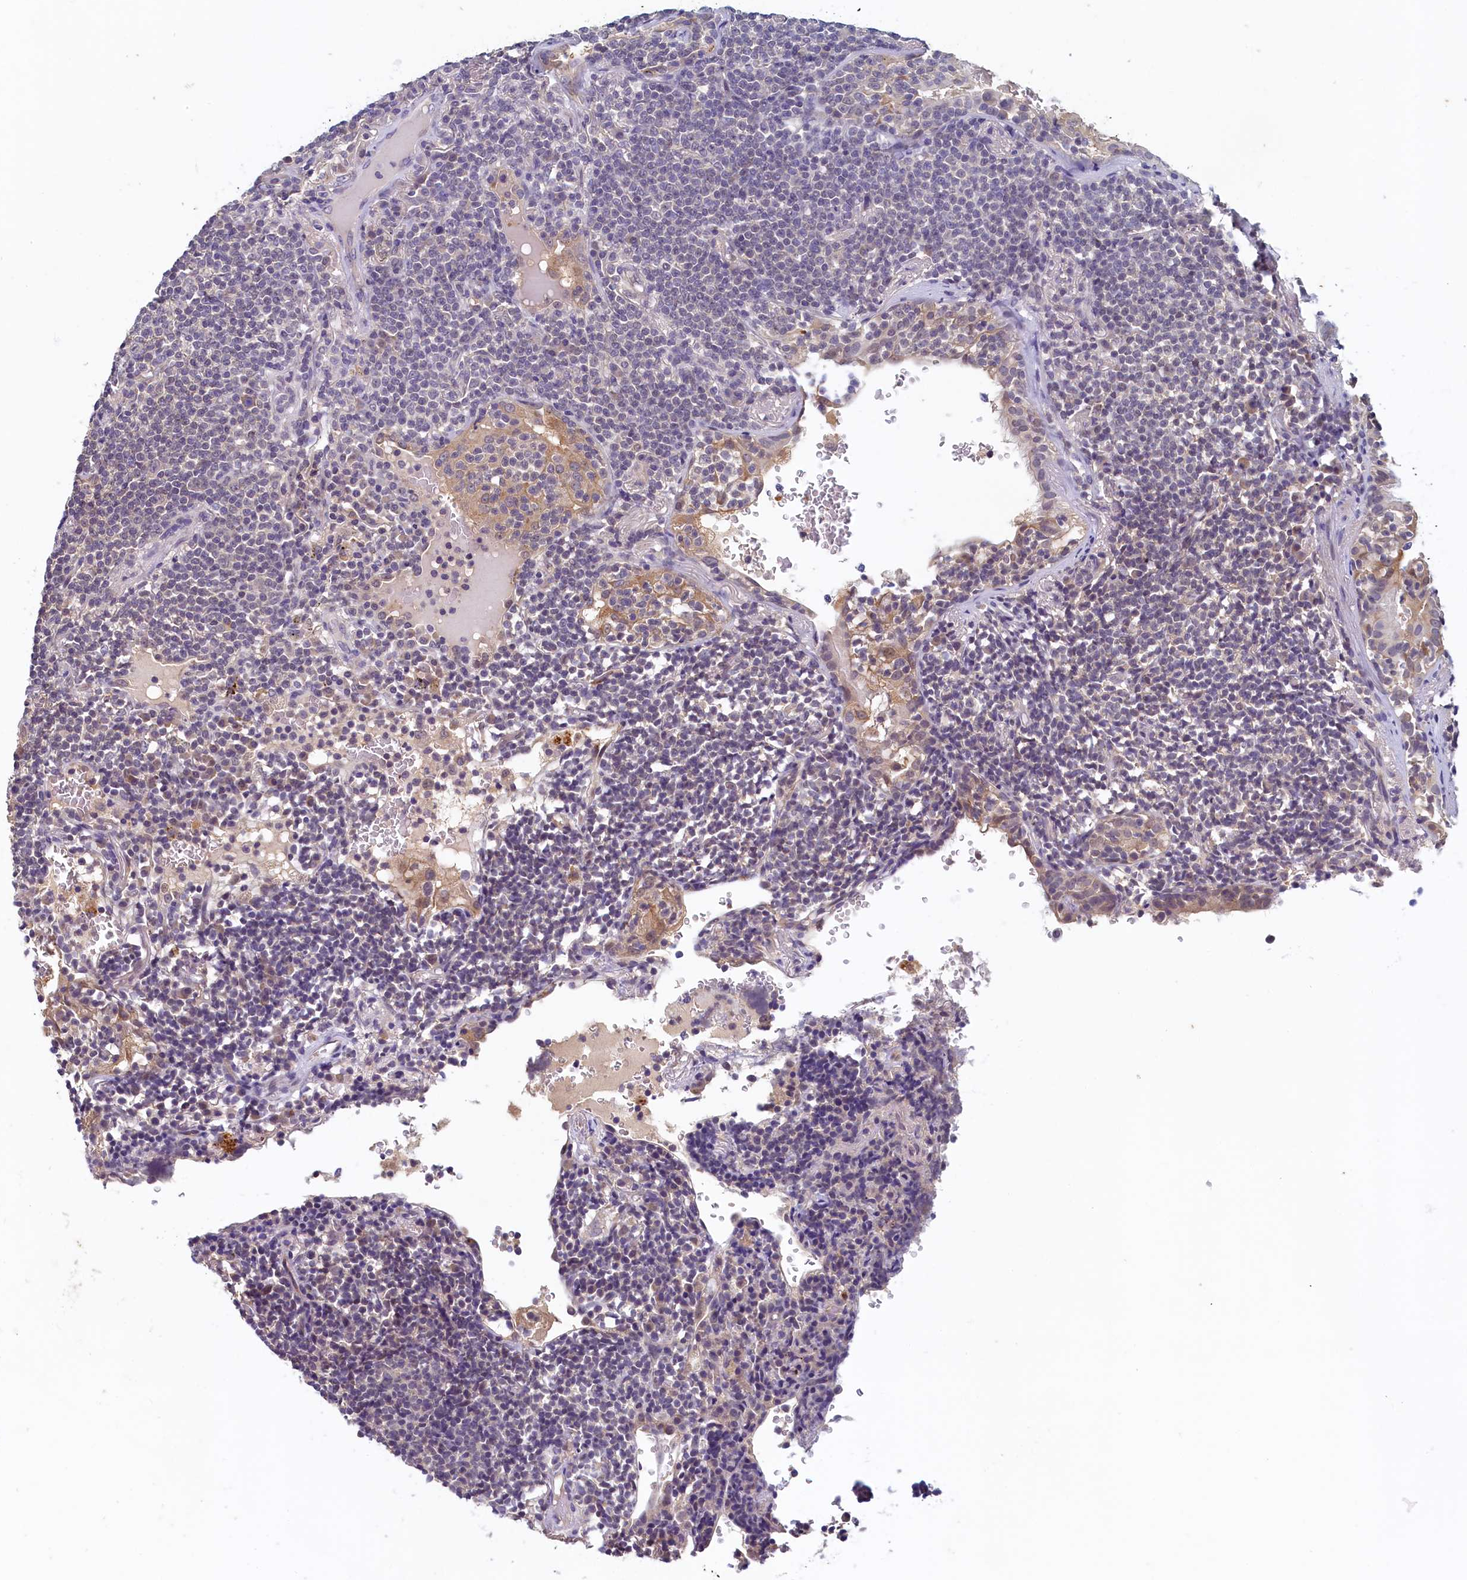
{"staining": {"intensity": "negative", "quantity": "none", "location": "none"}, "tissue": "lymphoma", "cell_type": "Tumor cells", "image_type": "cancer", "snomed": [{"axis": "morphology", "description": "Malignant lymphoma, non-Hodgkin's type, Low grade"}, {"axis": "topography", "description": "Lung"}], "caption": "Lymphoma stained for a protein using IHC displays no positivity tumor cells.", "gene": "NUBP2", "patient": {"sex": "female", "age": 71}}